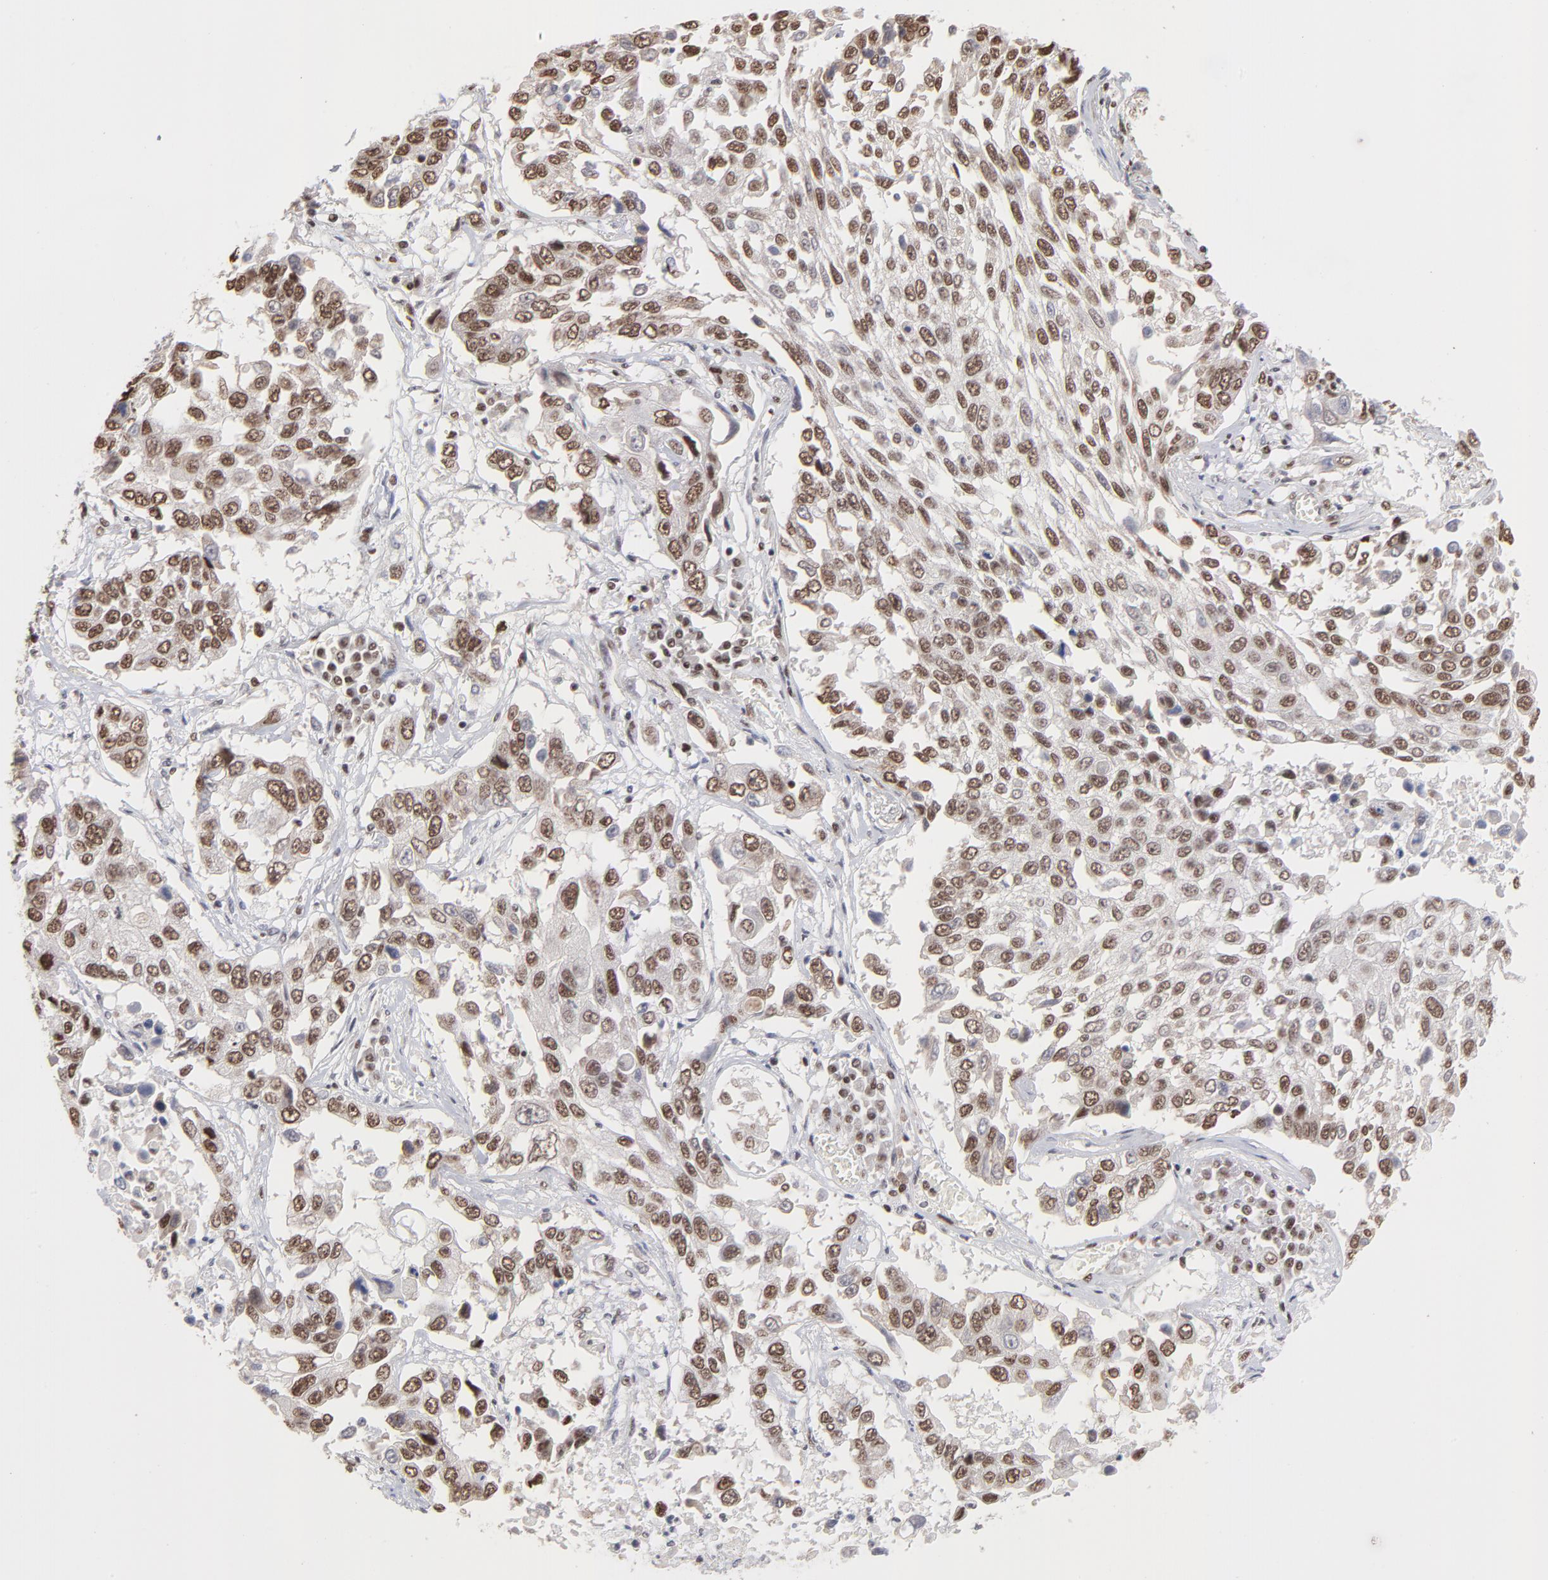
{"staining": {"intensity": "strong", "quantity": "25%-75%", "location": "nuclear"}, "tissue": "lung cancer", "cell_type": "Tumor cells", "image_type": "cancer", "snomed": [{"axis": "morphology", "description": "Squamous cell carcinoma, NOS"}, {"axis": "topography", "description": "Lung"}], "caption": "Immunohistochemical staining of squamous cell carcinoma (lung) displays high levels of strong nuclear positivity in approximately 25%-75% of tumor cells.", "gene": "ZNF3", "patient": {"sex": "male", "age": 71}}